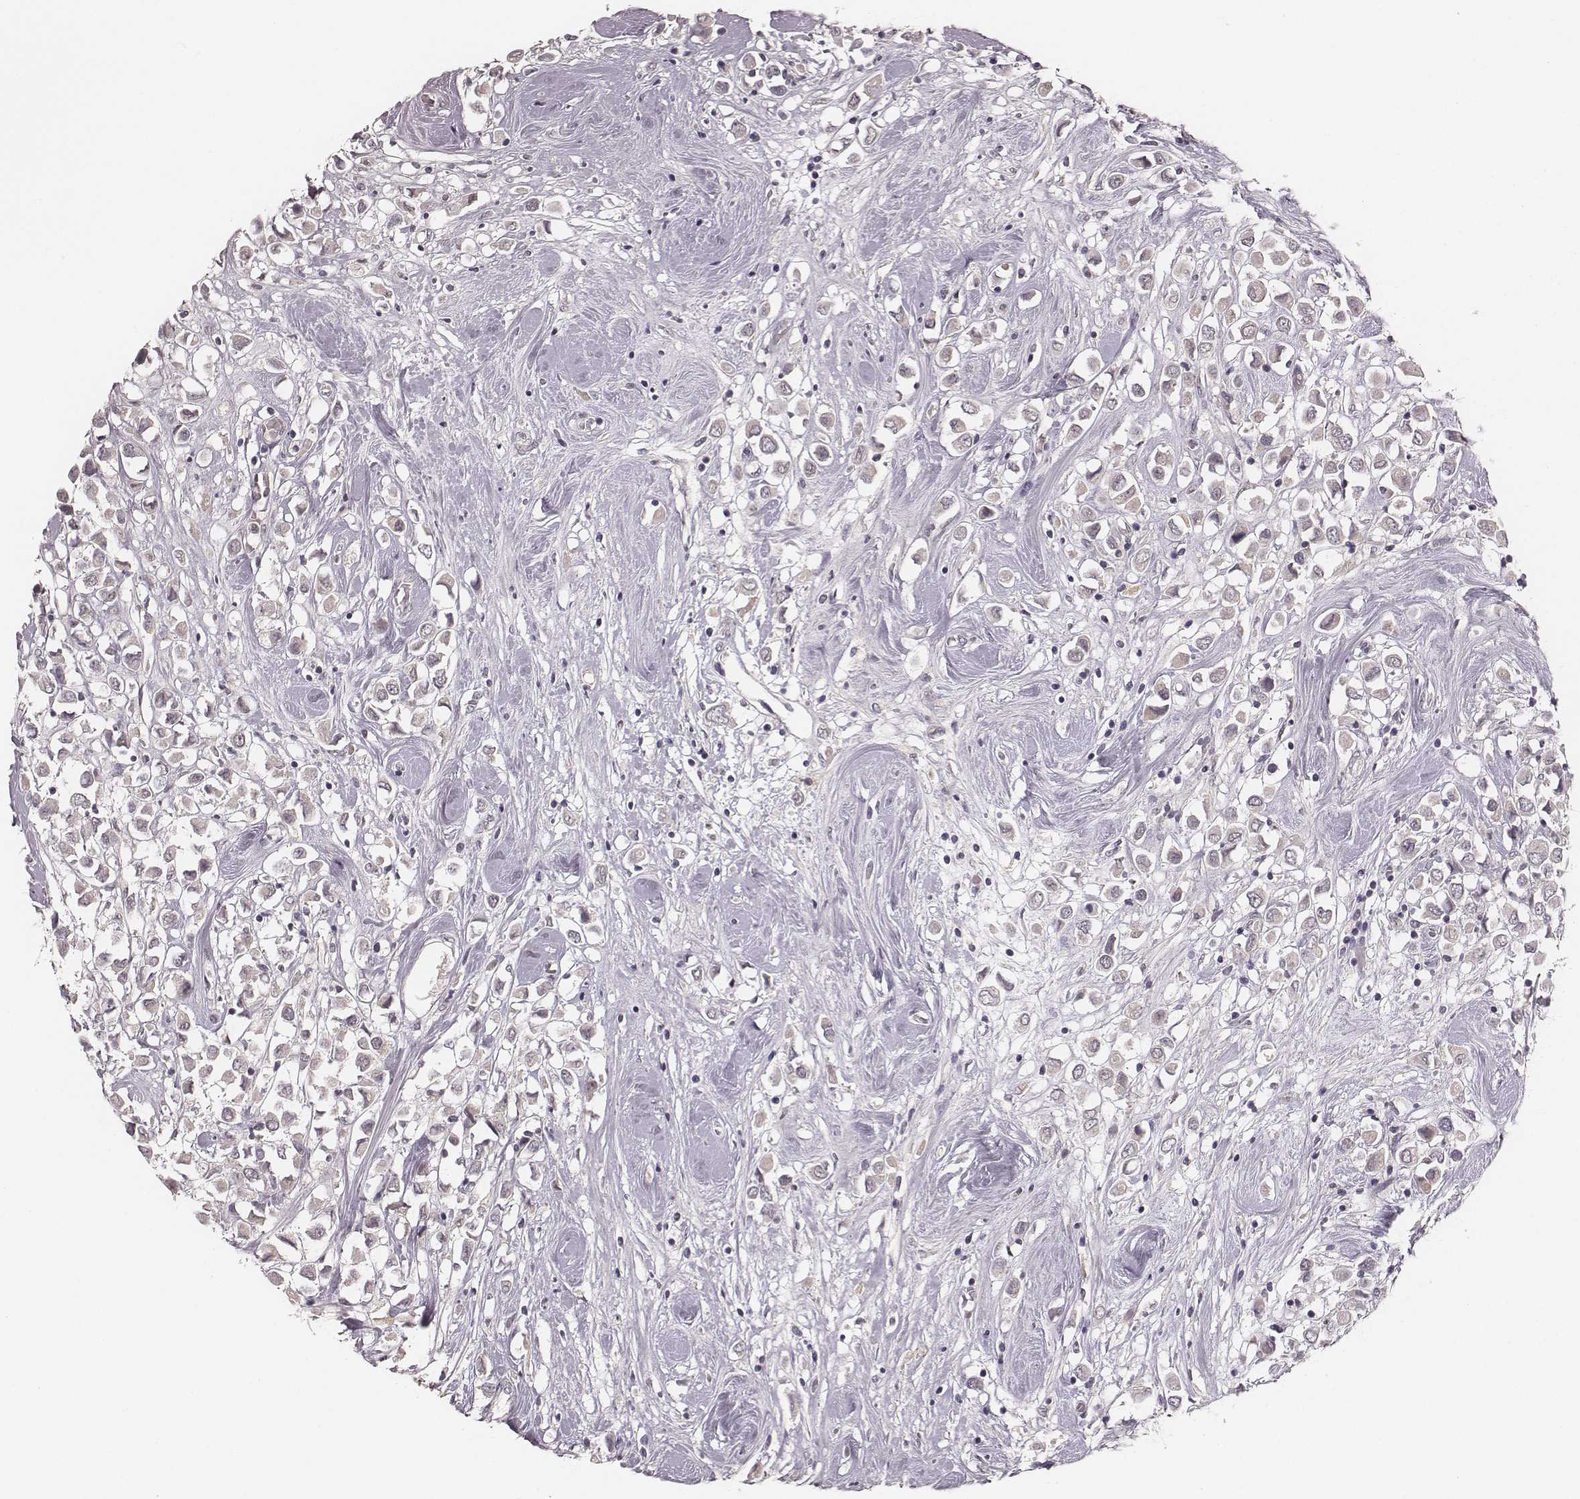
{"staining": {"intensity": "negative", "quantity": "none", "location": "none"}, "tissue": "breast cancer", "cell_type": "Tumor cells", "image_type": "cancer", "snomed": [{"axis": "morphology", "description": "Duct carcinoma"}, {"axis": "topography", "description": "Breast"}], "caption": "IHC histopathology image of intraductal carcinoma (breast) stained for a protein (brown), which reveals no positivity in tumor cells. Nuclei are stained in blue.", "gene": "LY6K", "patient": {"sex": "female", "age": 61}}